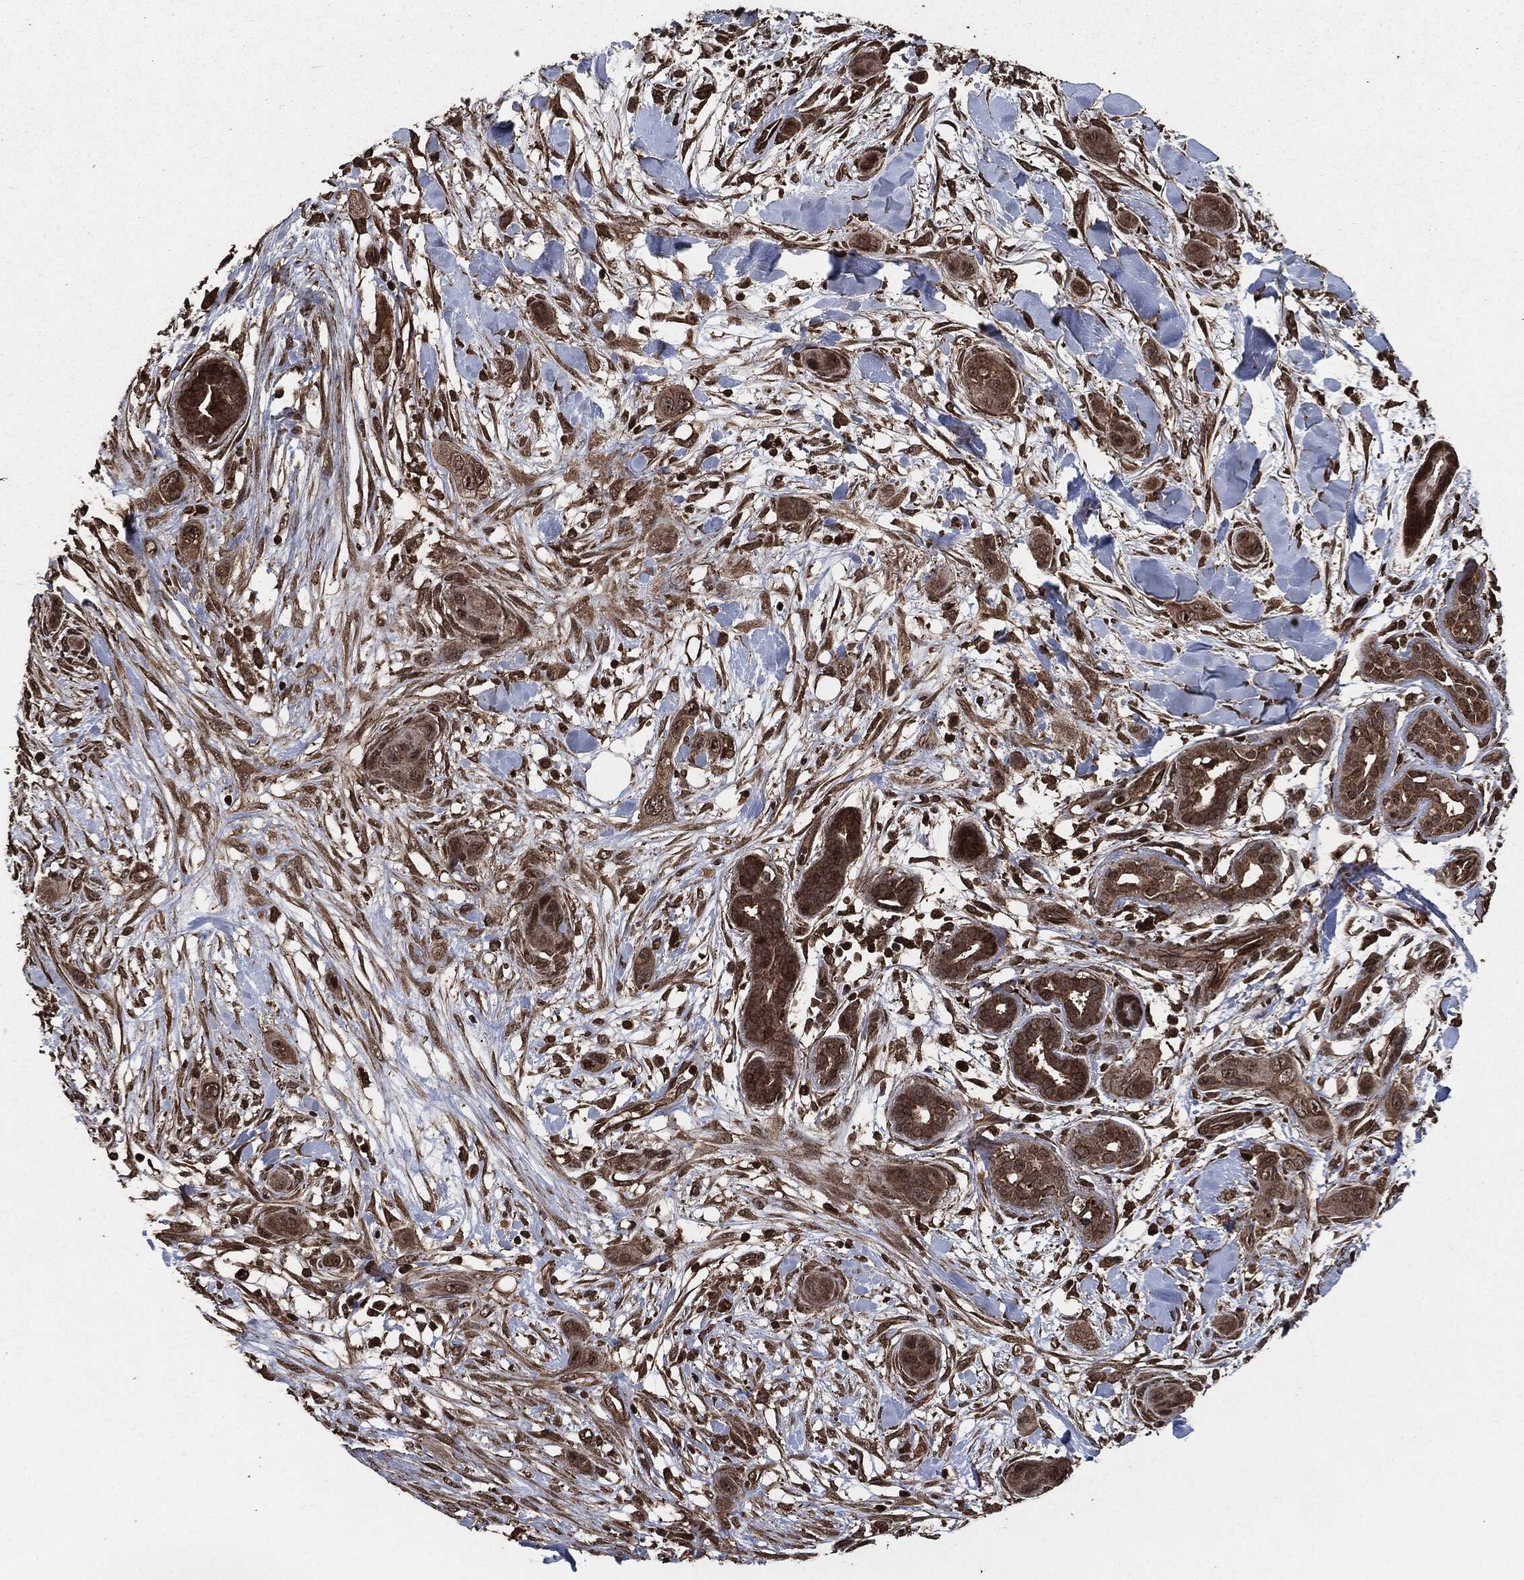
{"staining": {"intensity": "strong", "quantity": "25%-75%", "location": "cytoplasmic/membranous"}, "tissue": "skin cancer", "cell_type": "Tumor cells", "image_type": "cancer", "snomed": [{"axis": "morphology", "description": "Squamous cell carcinoma, NOS"}, {"axis": "topography", "description": "Skin"}], "caption": "Immunohistochemical staining of skin cancer (squamous cell carcinoma) displays high levels of strong cytoplasmic/membranous protein expression in about 25%-75% of tumor cells.", "gene": "EGFR", "patient": {"sex": "male", "age": 78}}